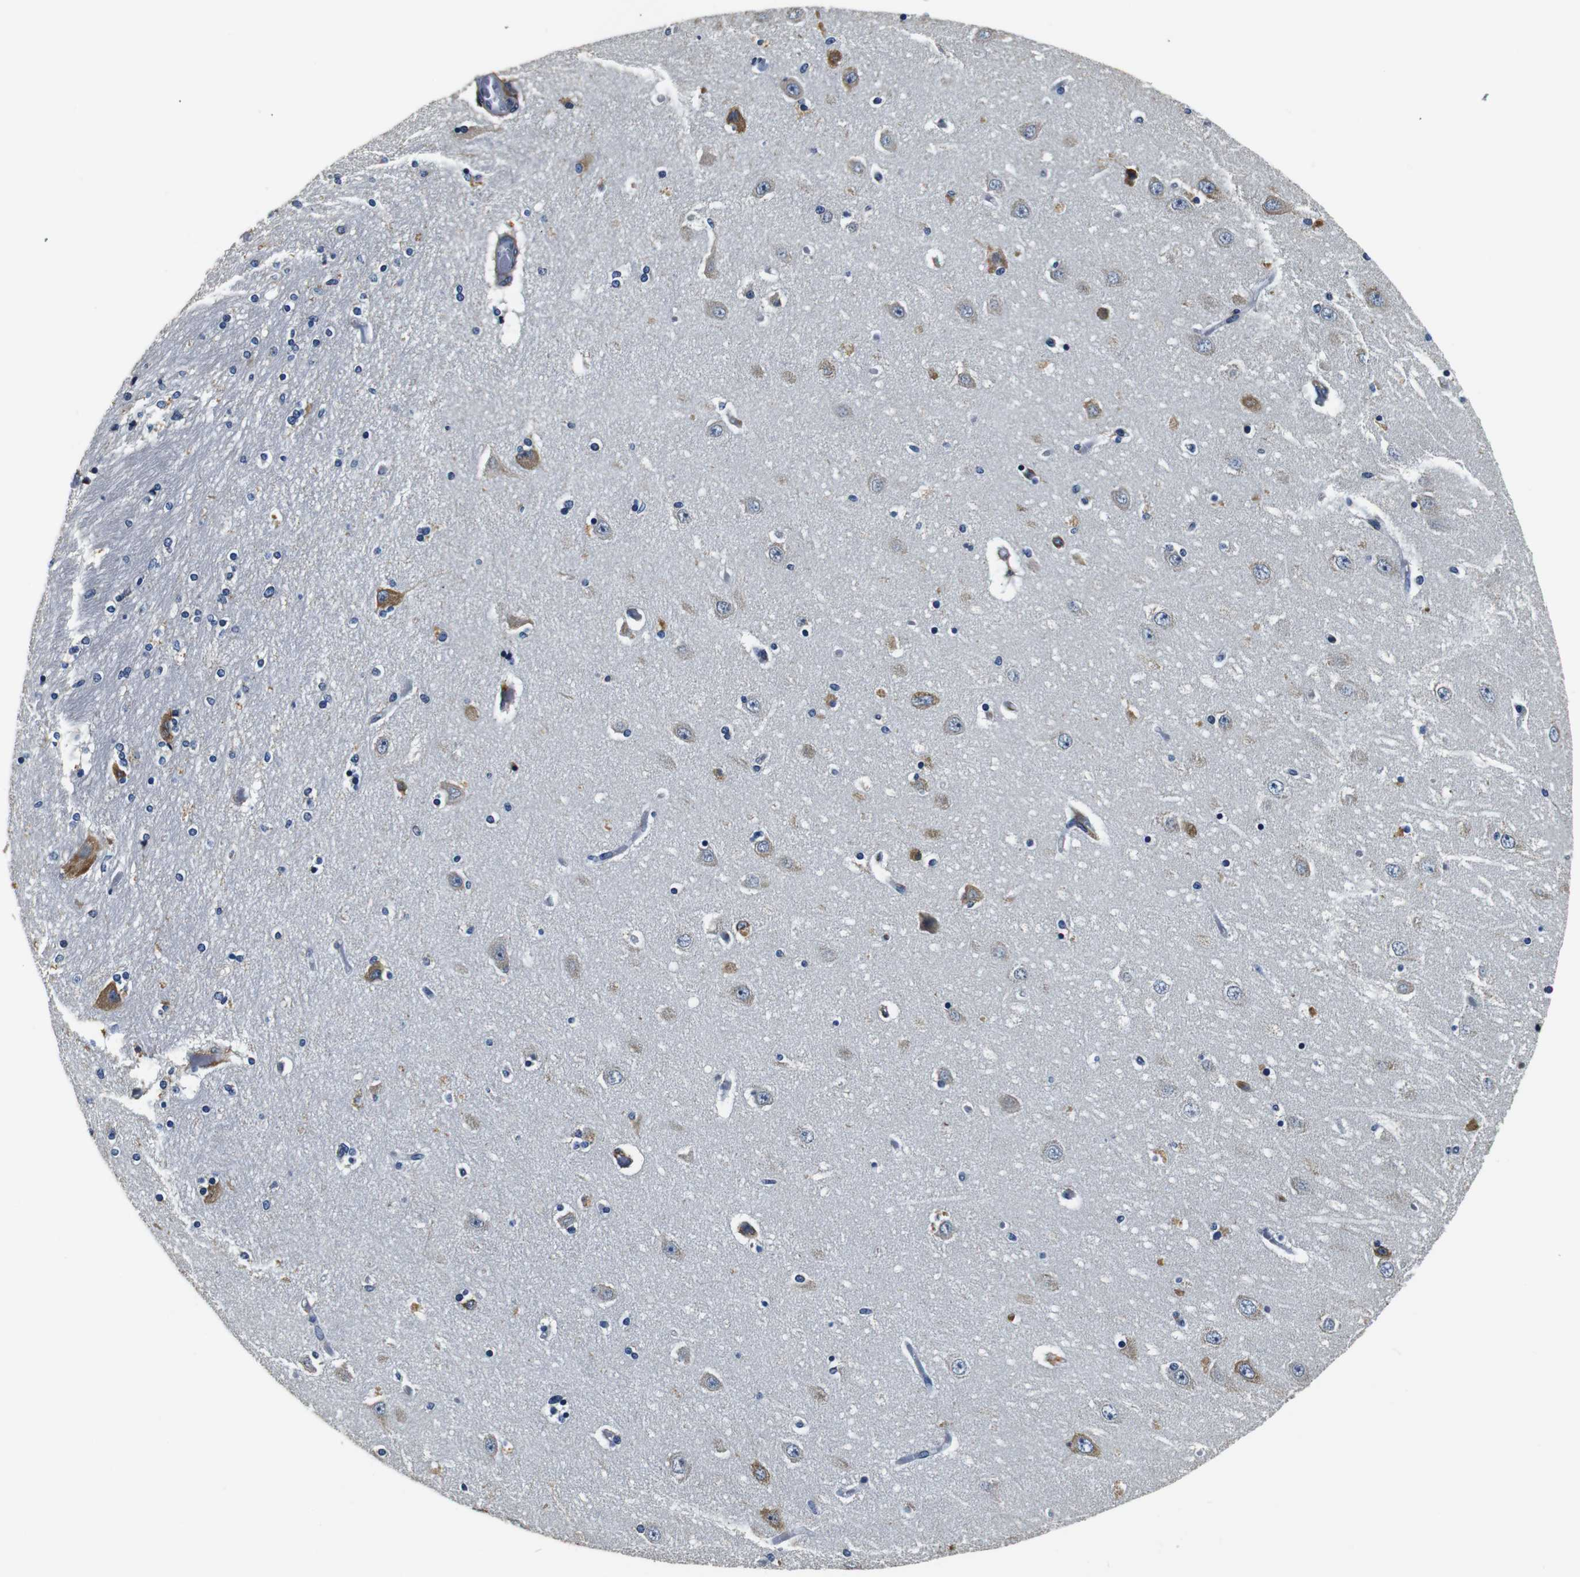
{"staining": {"intensity": "moderate", "quantity": "<25%", "location": "cytoplasmic/membranous"}, "tissue": "hippocampus", "cell_type": "Glial cells", "image_type": "normal", "snomed": [{"axis": "morphology", "description": "Normal tissue, NOS"}, {"axis": "topography", "description": "Hippocampus"}], "caption": "Protein staining of normal hippocampus shows moderate cytoplasmic/membranous expression in about <25% of glial cells. The staining was performed using DAB (3,3'-diaminobenzidine), with brown indicating positive protein expression. Nuclei are stained blue with hematoxylin.", "gene": "COL1A1", "patient": {"sex": "female", "age": 54}}